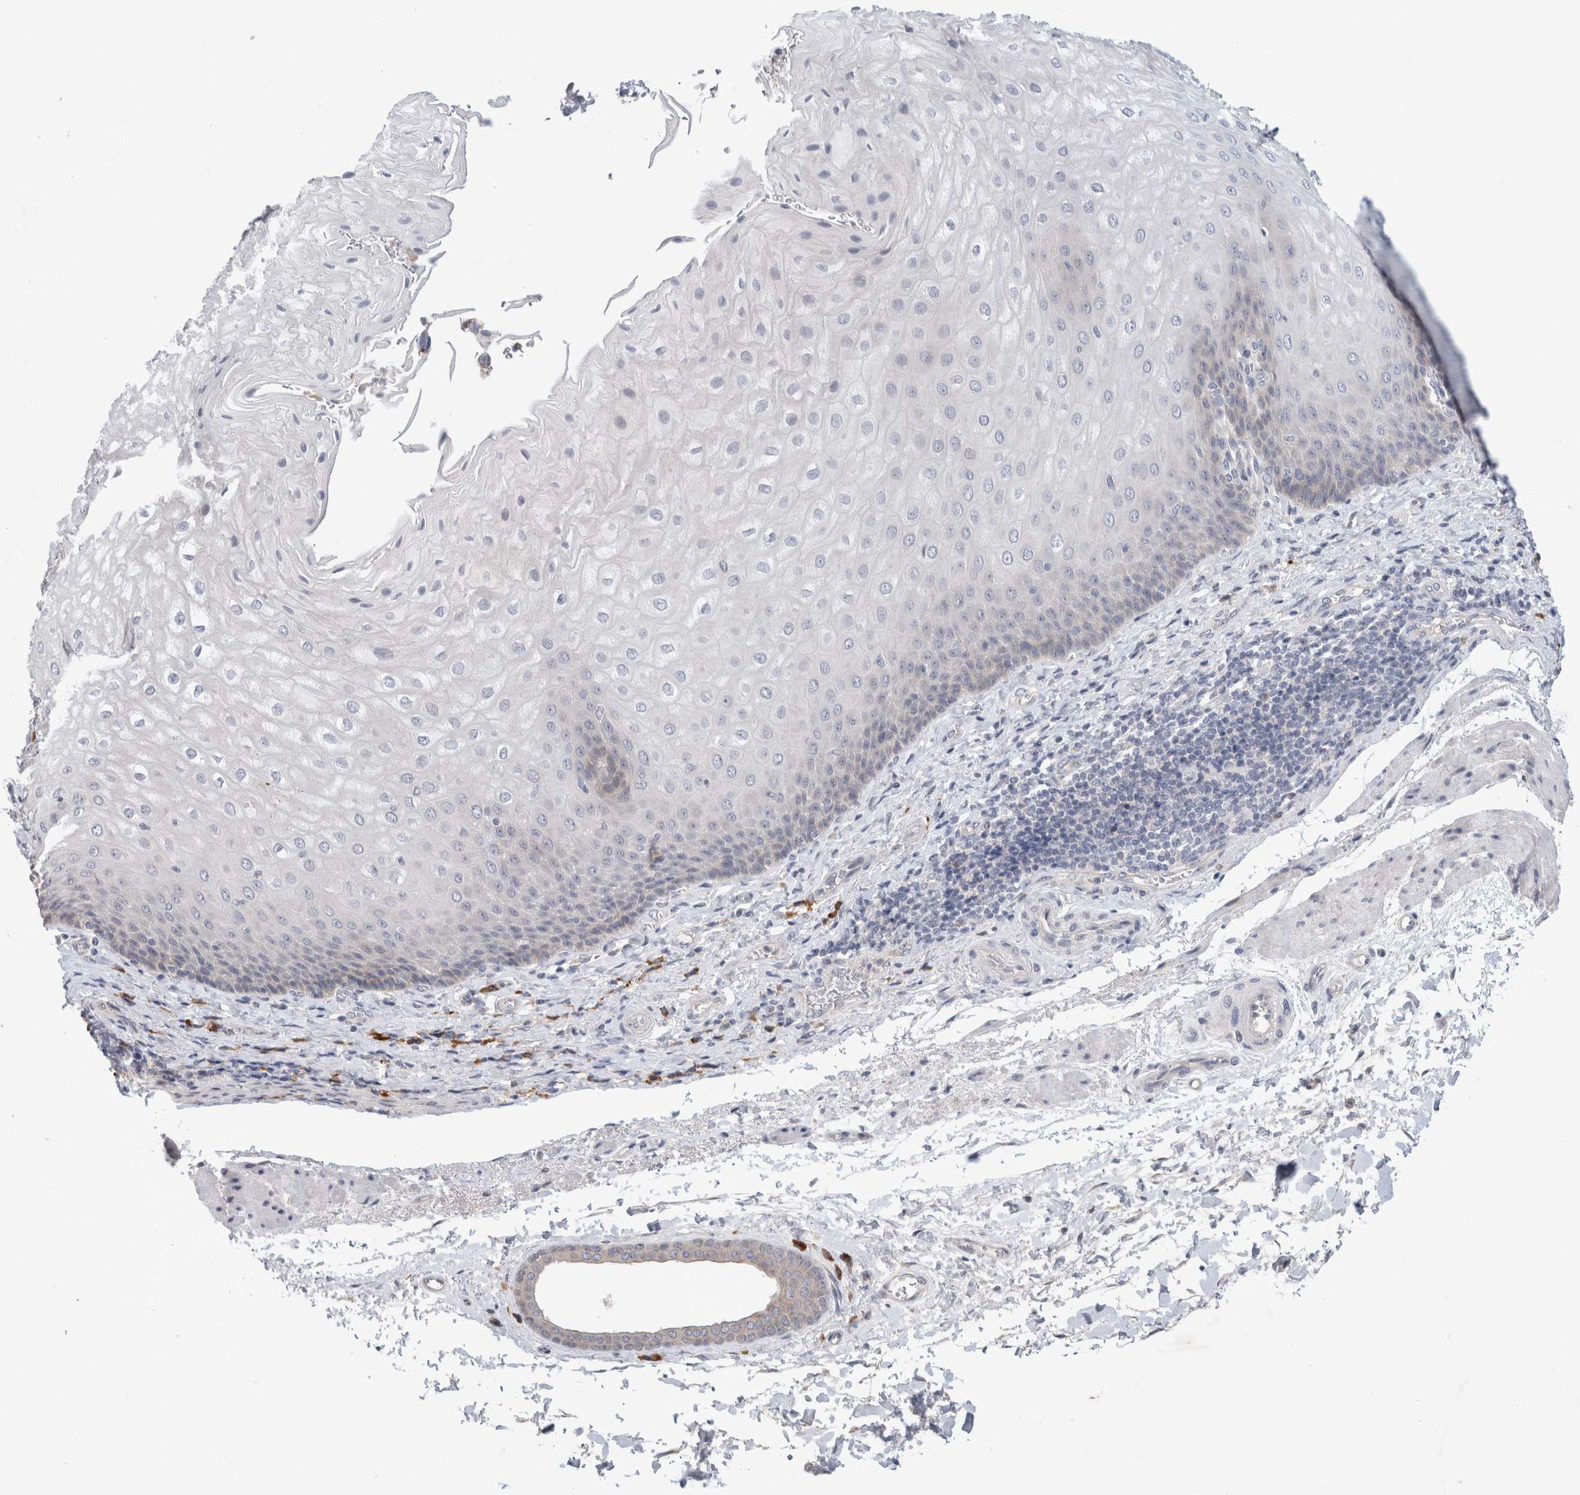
{"staining": {"intensity": "weak", "quantity": "<25%", "location": "cytoplasmic/membranous"}, "tissue": "esophagus", "cell_type": "Squamous epithelial cells", "image_type": "normal", "snomed": [{"axis": "morphology", "description": "Normal tissue, NOS"}, {"axis": "topography", "description": "Esophagus"}], "caption": "There is no significant staining in squamous epithelial cells of esophagus. (DAB immunohistochemistry (IHC), high magnification).", "gene": "NEDD4L", "patient": {"sex": "male", "age": 54}}